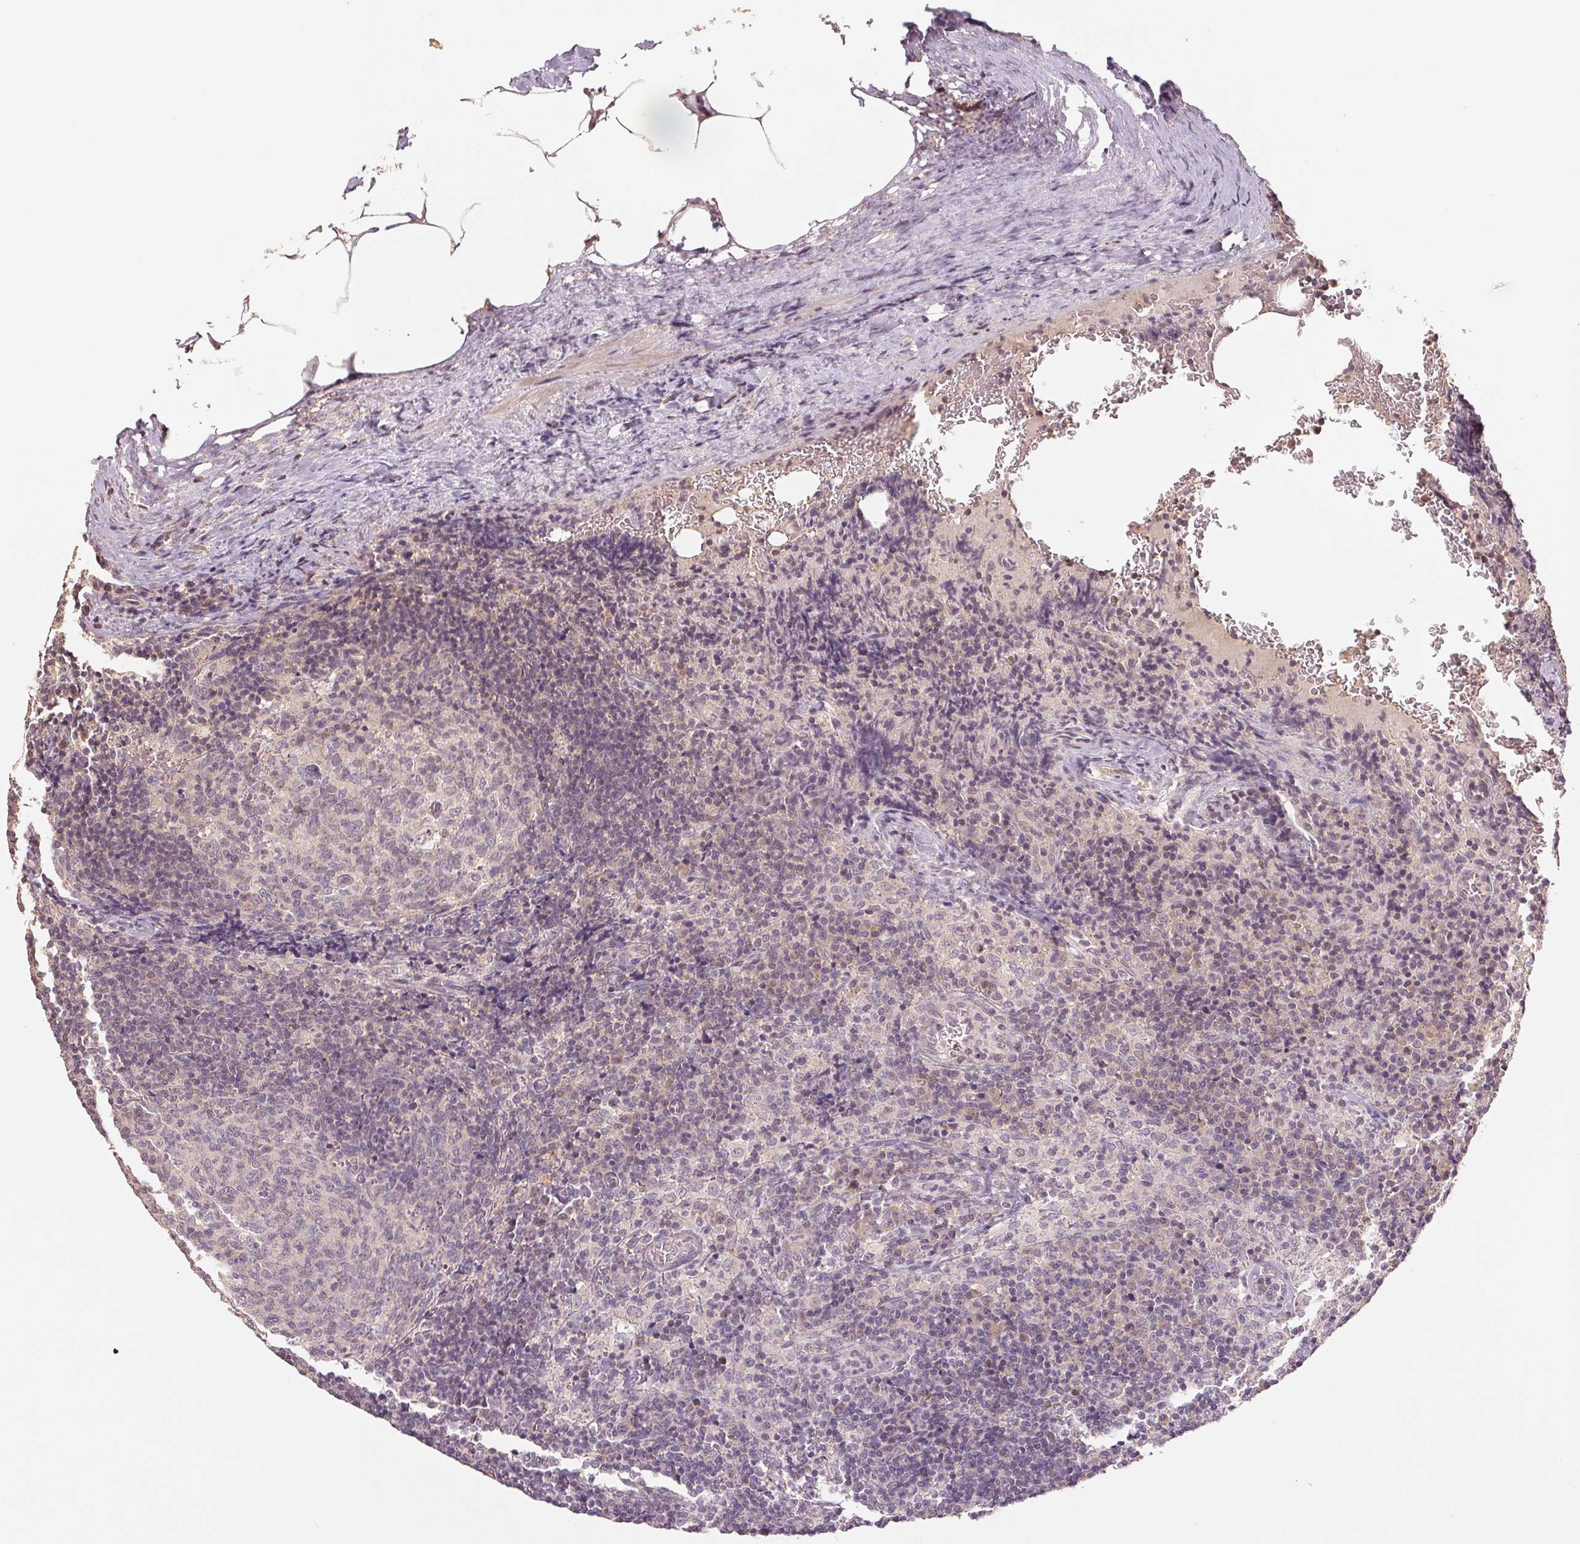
{"staining": {"intensity": "negative", "quantity": "none", "location": "none"}, "tissue": "lymph node", "cell_type": "Germinal center cells", "image_type": "normal", "snomed": [{"axis": "morphology", "description": "Normal tissue, NOS"}, {"axis": "topography", "description": "Lymph node"}], "caption": "Immunohistochemistry (IHC) of benign lymph node demonstrates no expression in germinal center cells.", "gene": "COX14", "patient": {"sex": "male", "age": 67}}